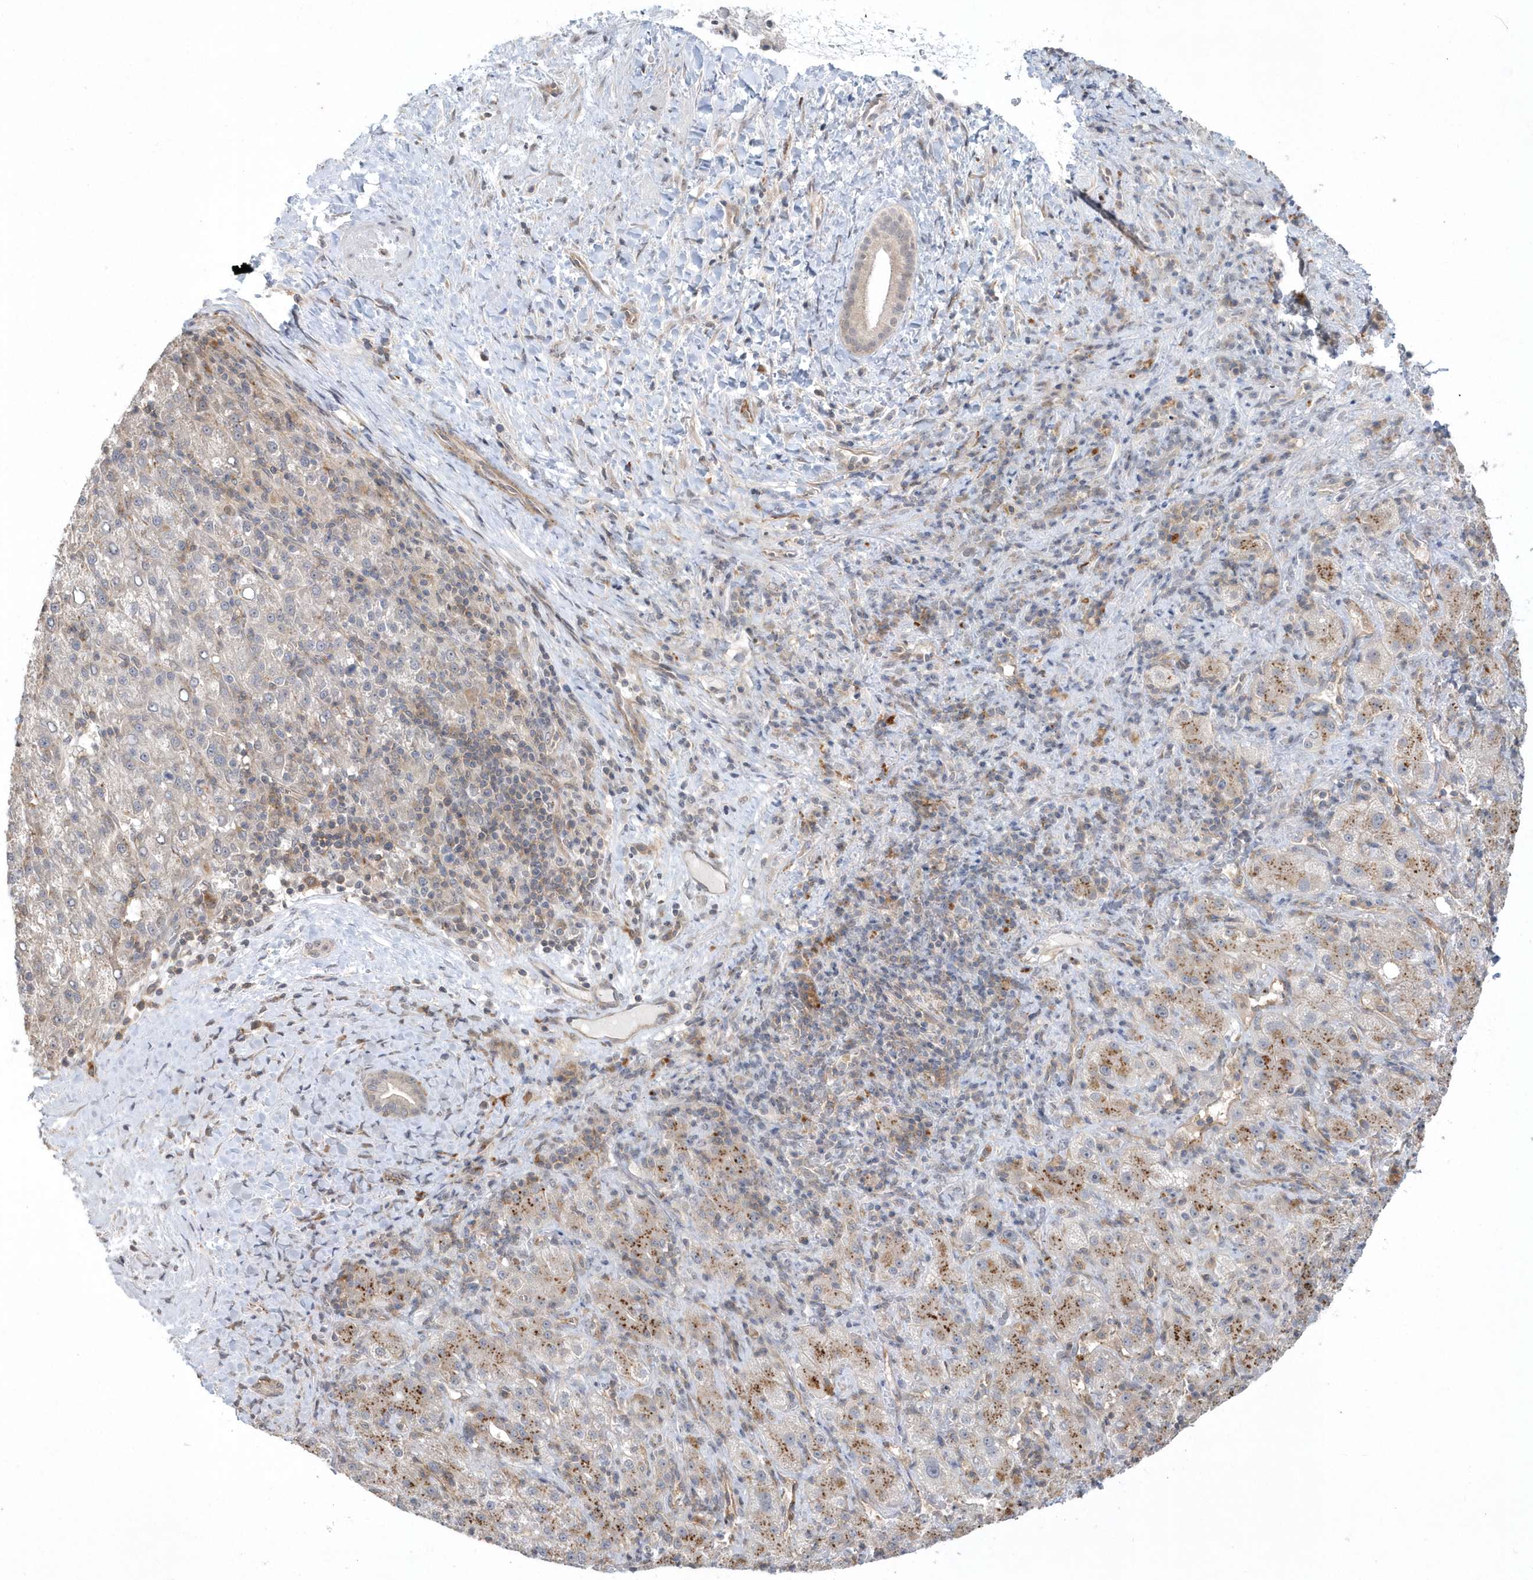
{"staining": {"intensity": "weak", "quantity": "<25%", "location": "cytoplasmic/membranous"}, "tissue": "liver cancer", "cell_type": "Tumor cells", "image_type": "cancer", "snomed": [{"axis": "morphology", "description": "Carcinoma, Hepatocellular, NOS"}, {"axis": "topography", "description": "Liver"}], "caption": "Human hepatocellular carcinoma (liver) stained for a protein using immunohistochemistry shows no staining in tumor cells.", "gene": "CRIP3", "patient": {"sex": "female", "age": 58}}